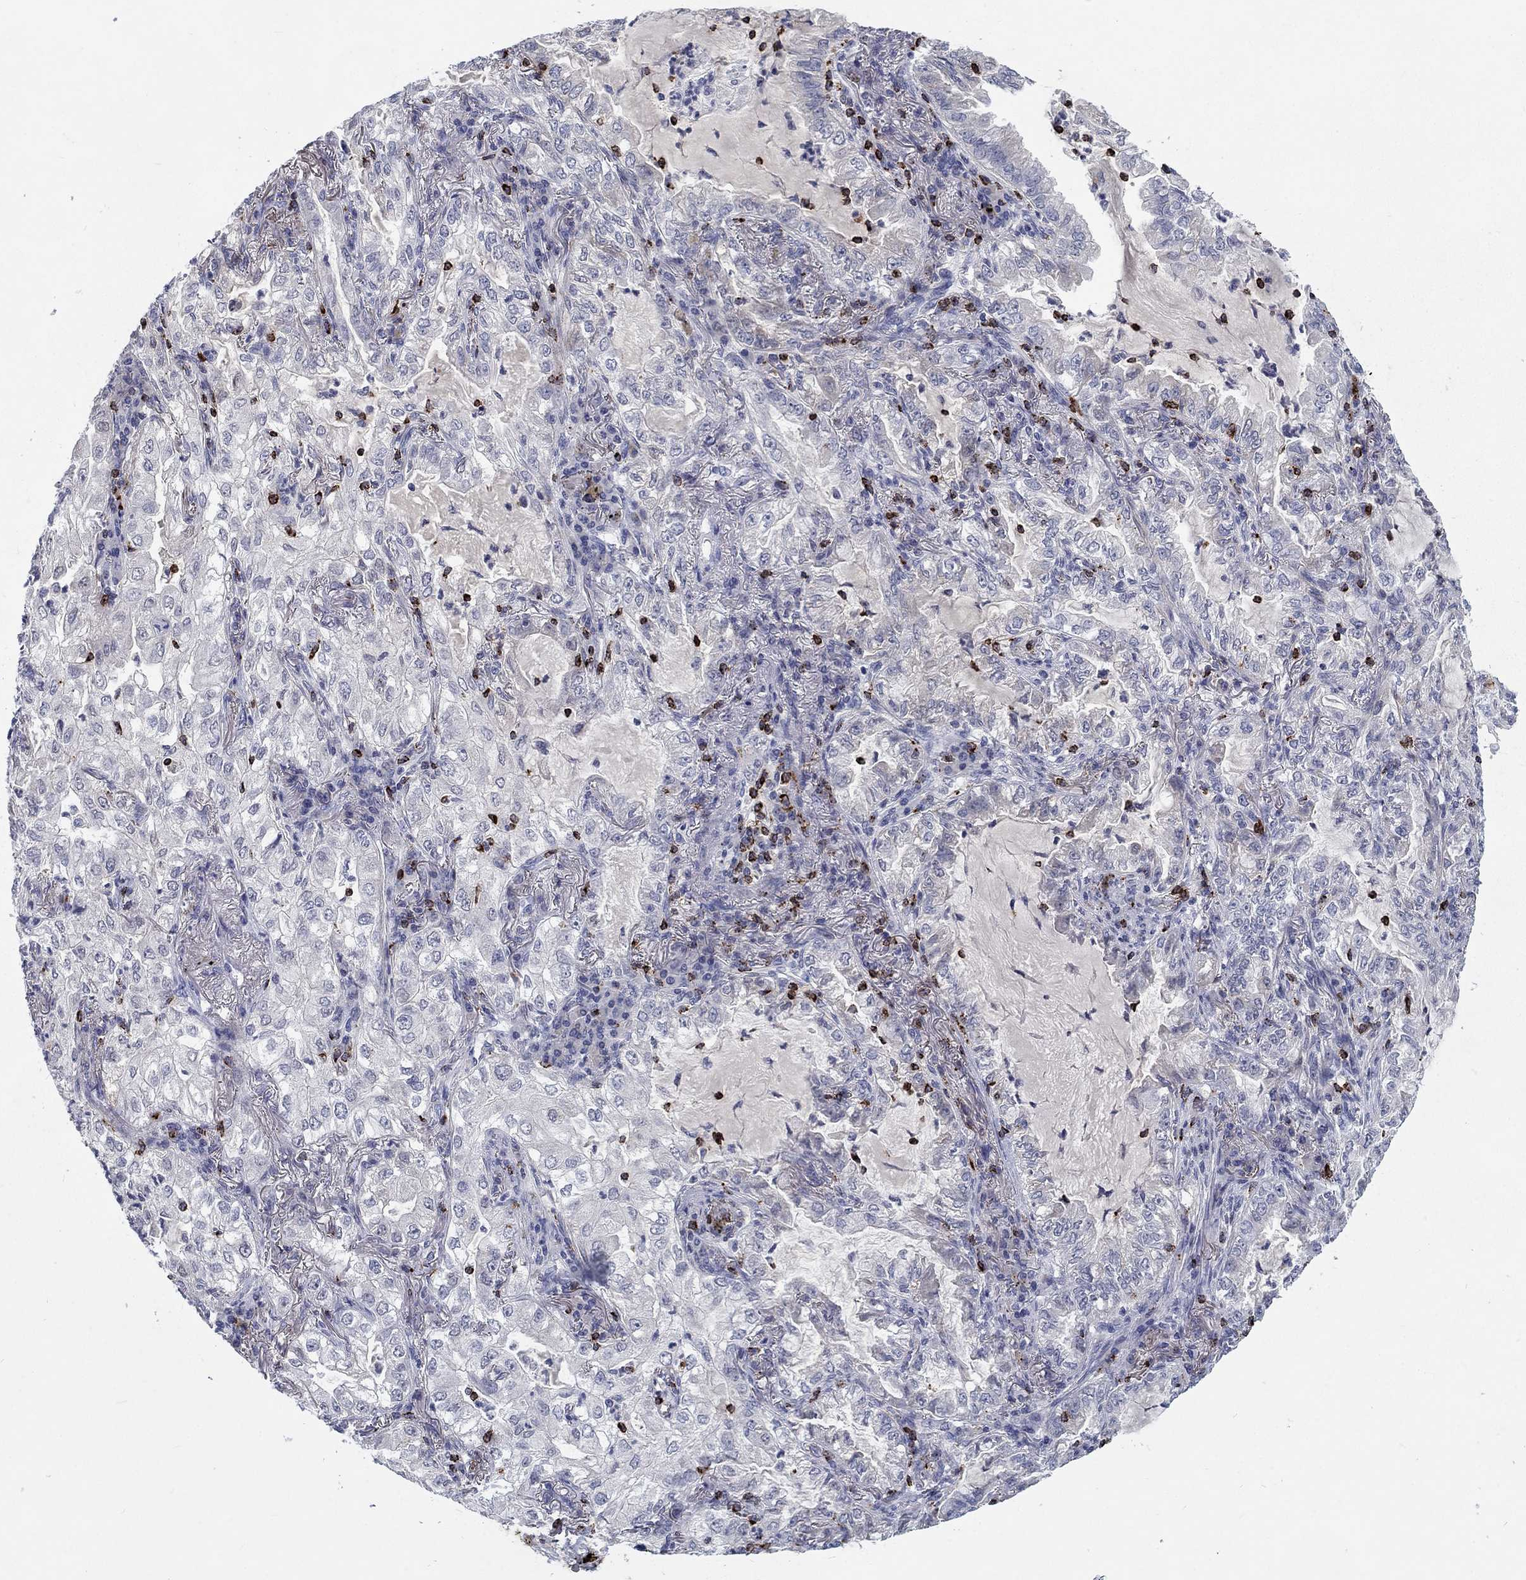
{"staining": {"intensity": "negative", "quantity": "none", "location": "none"}, "tissue": "lung cancer", "cell_type": "Tumor cells", "image_type": "cancer", "snomed": [{"axis": "morphology", "description": "Adenocarcinoma, NOS"}, {"axis": "topography", "description": "Lung"}], "caption": "High power microscopy image of an immunohistochemistry (IHC) histopathology image of lung cancer, revealing no significant staining in tumor cells.", "gene": "GZMA", "patient": {"sex": "female", "age": 73}}